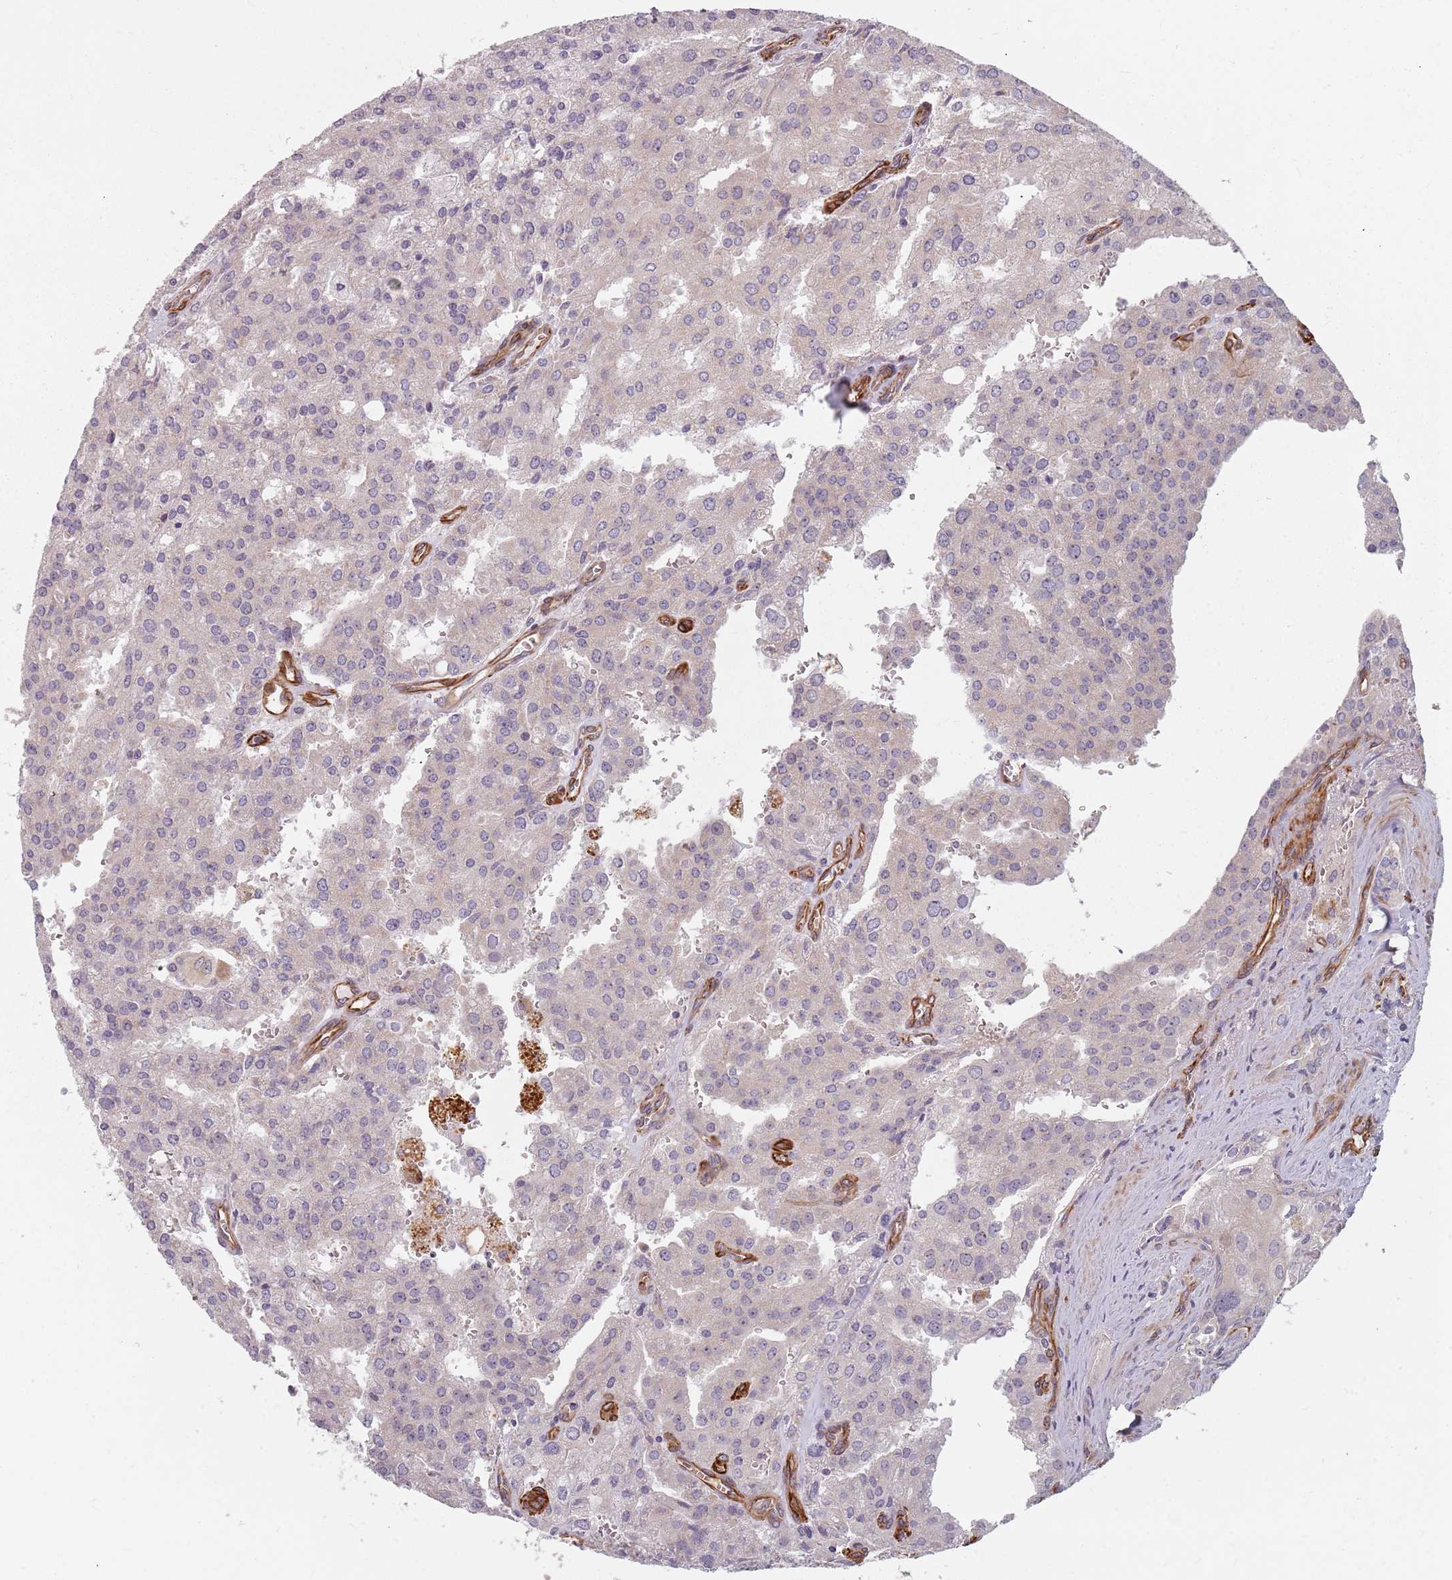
{"staining": {"intensity": "negative", "quantity": "none", "location": "none"}, "tissue": "prostate cancer", "cell_type": "Tumor cells", "image_type": "cancer", "snomed": [{"axis": "morphology", "description": "Adenocarcinoma, High grade"}, {"axis": "topography", "description": "Prostate"}], "caption": "Immunohistochemistry of prostate cancer (high-grade adenocarcinoma) exhibits no positivity in tumor cells.", "gene": "GAS2L3", "patient": {"sex": "male", "age": 68}}